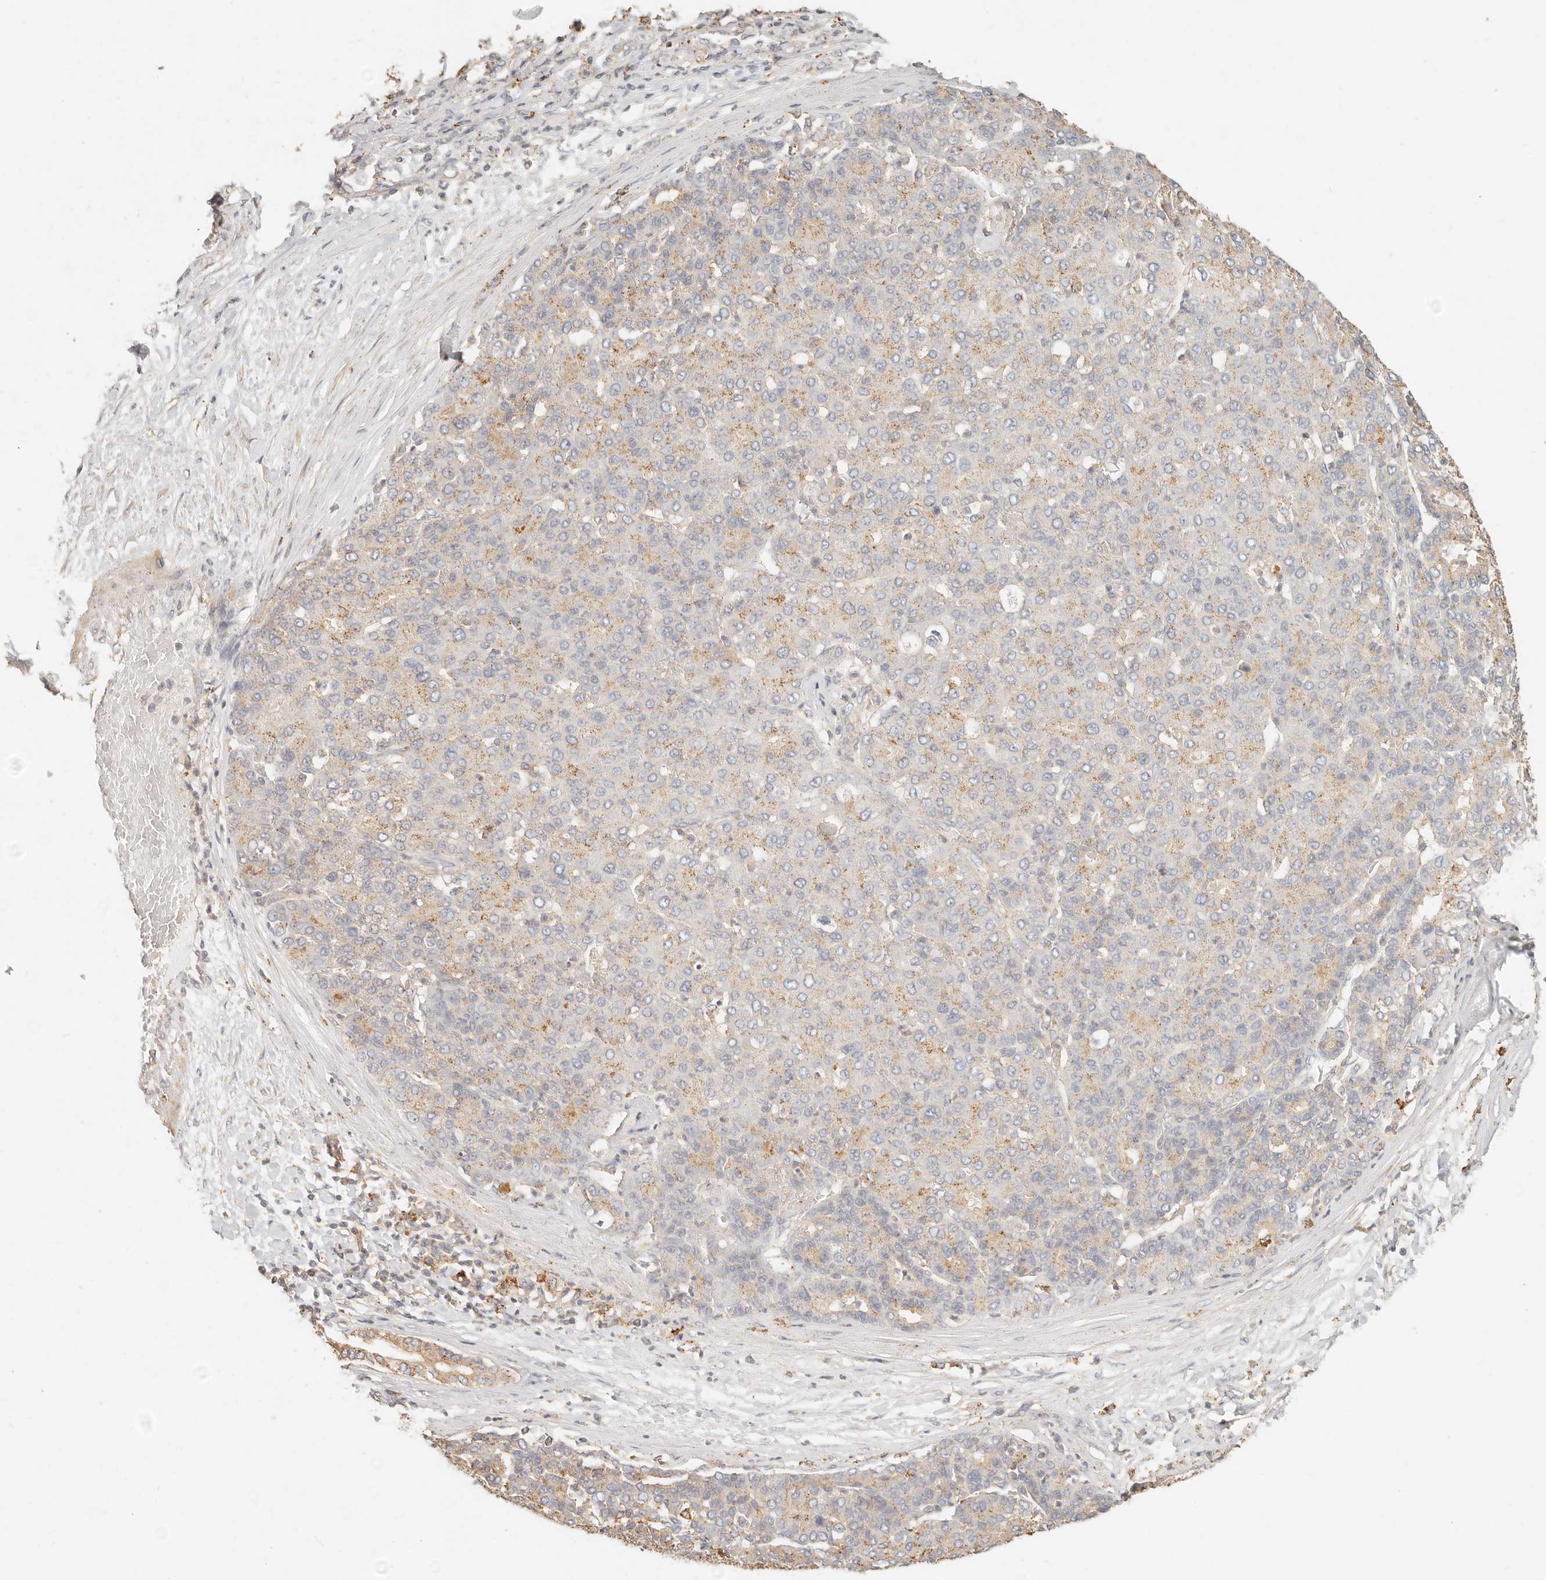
{"staining": {"intensity": "weak", "quantity": ">75%", "location": "cytoplasmic/membranous"}, "tissue": "liver cancer", "cell_type": "Tumor cells", "image_type": "cancer", "snomed": [{"axis": "morphology", "description": "Carcinoma, Hepatocellular, NOS"}, {"axis": "topography", "description": "Liver"}], "caption": "Immunohistochemistry of human liver cancer (hepatocellular carcinoma) shows low levels of weak cytoplasmic/membranous positivity in about >75% of tumor cells.", "gene": "CNMD", "patient": {"sex": "male", "age": 65}}